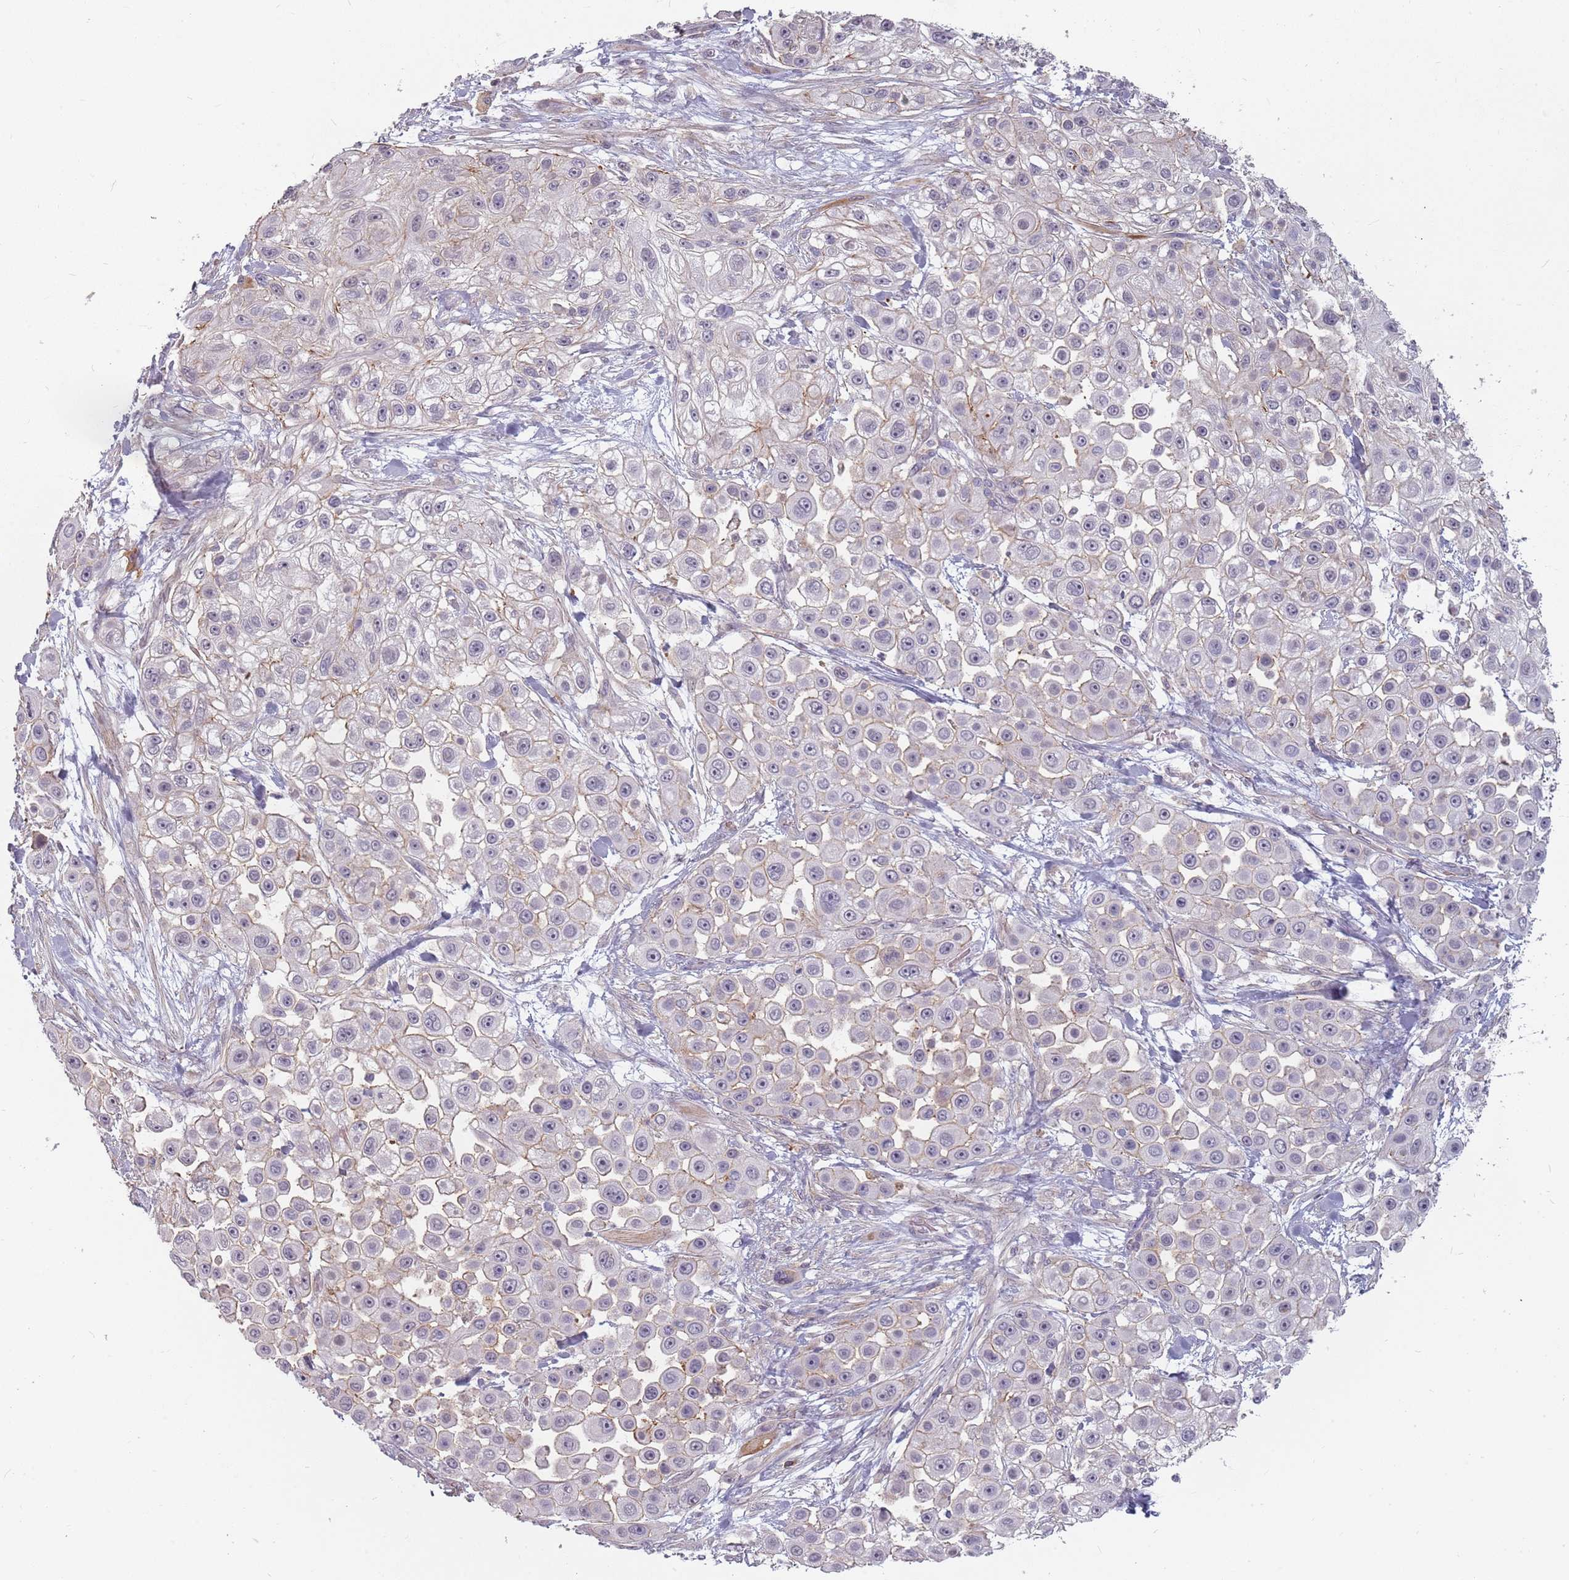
{"staining": {"intensity": "weak", "quantity": "<25%", "location": "cytoplasmic/membranous"}, "tissue": "skin cancer", "cell_type": "Tumor cells", "image_type": "cancer", "snomed": [{"axis": "morphology", "description": "Squamous cell carcinoma, NOS"}, {"axis": "topography", "description": "Skin"}], "caption": "An immunohistochemistry (IHC) micrograph of squamous cell carcinoma (skin) is shown. There is no staining in tumor cells of squamous cell carcinoma (skin).", "gene": "PPP1R14C", "patient": {"sex": "male", "age": 67}}